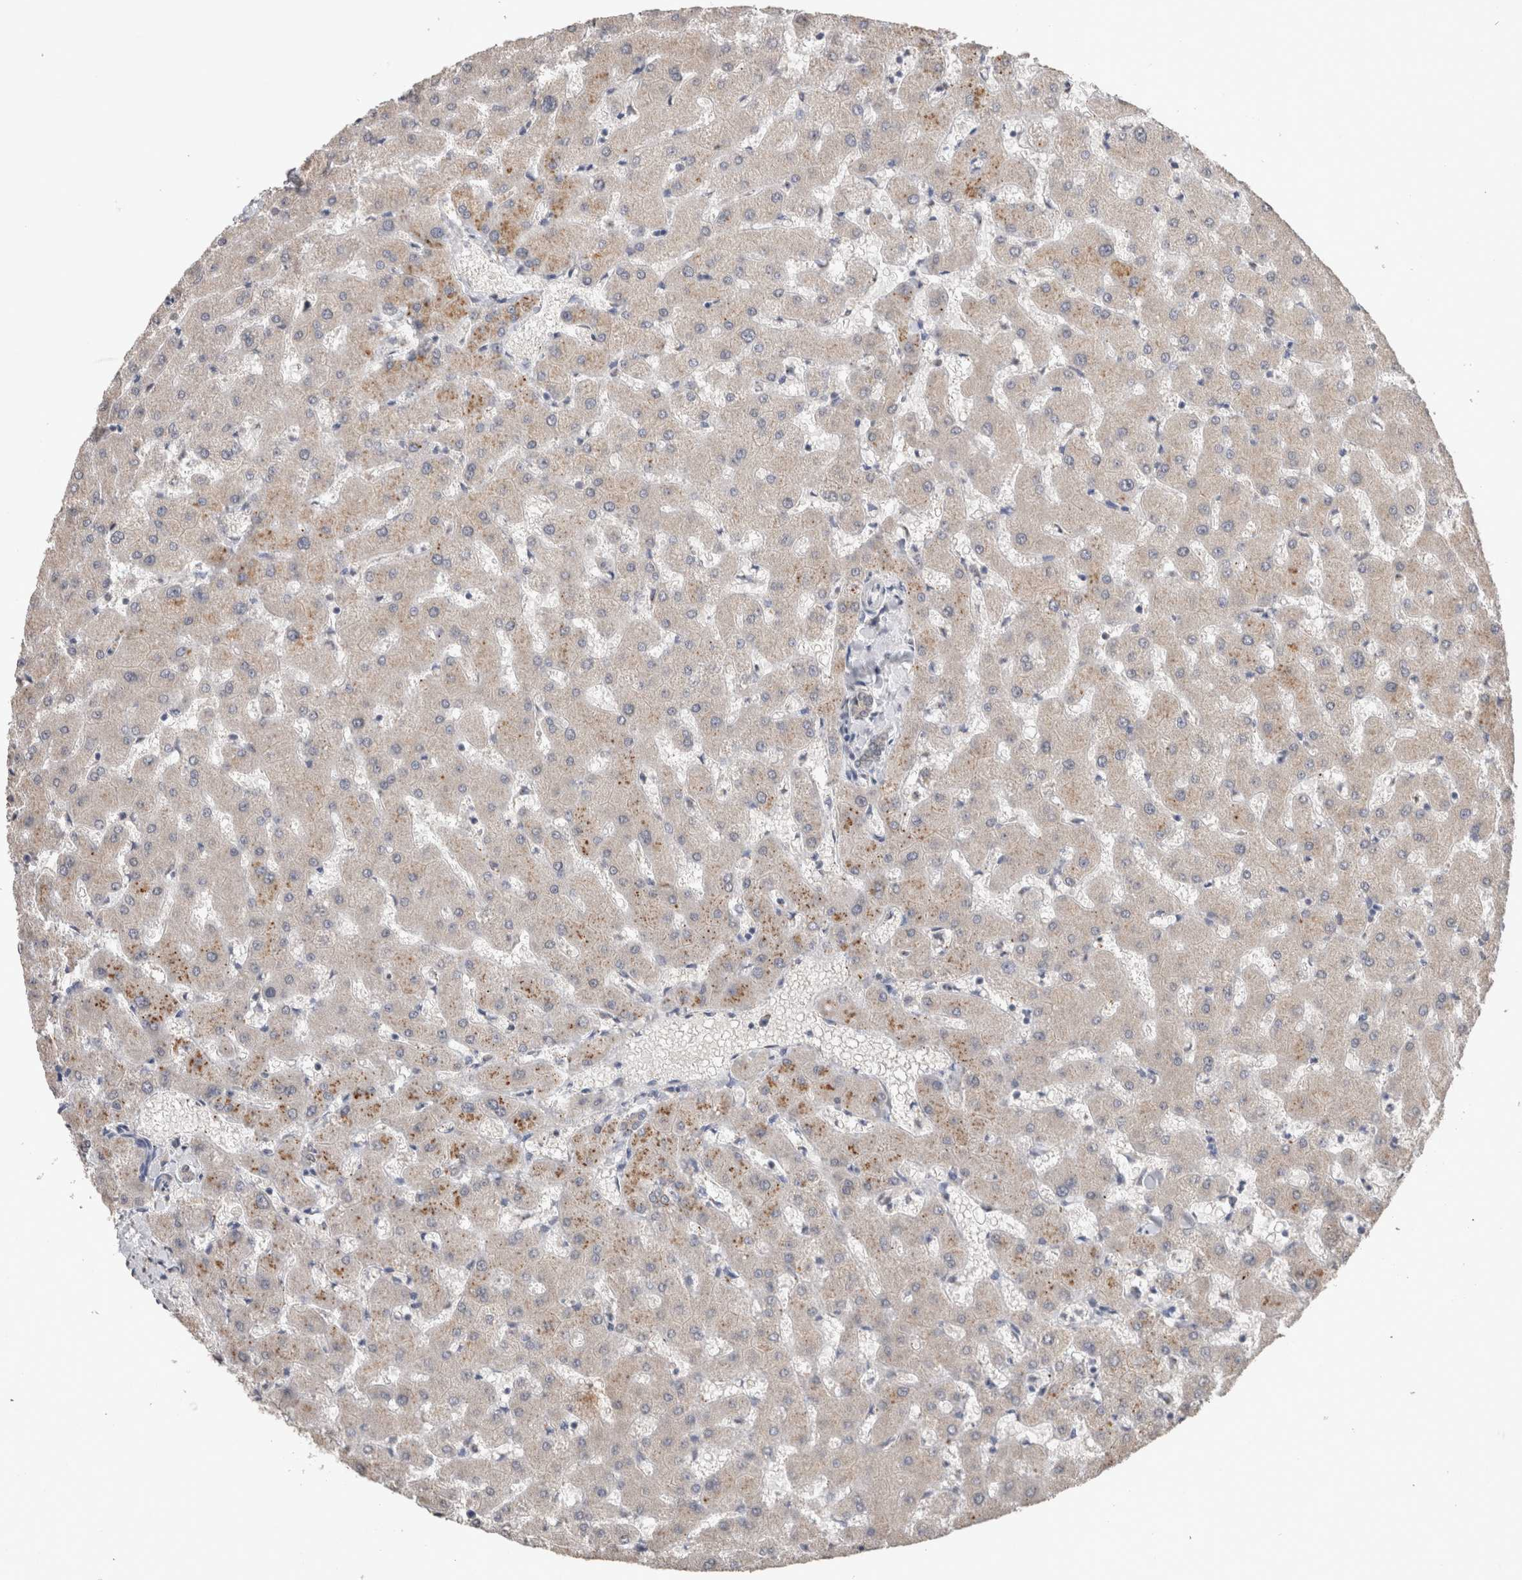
{"staining": {"intensity": "strong", "quantity": "25%-75%", "location": "cytoplasmic/membranous"}, "tissue": "liver", "cell_type": "Cholangiocytes", "image_type": "normal", "snomed": [{"axis": "morphology", "description": "Normal tissue, NOS"}, {"axis": "topography", "description": "Liver"}], "caption": "Strong cytoplasmic/membranous staining for a protein is appreciated in approximately 25%-75% of cholangiocytes of unremarkable liver using immunohistochemistry.", "gene": "CDH6", "patient": {"sex": "female", "age": 63}}